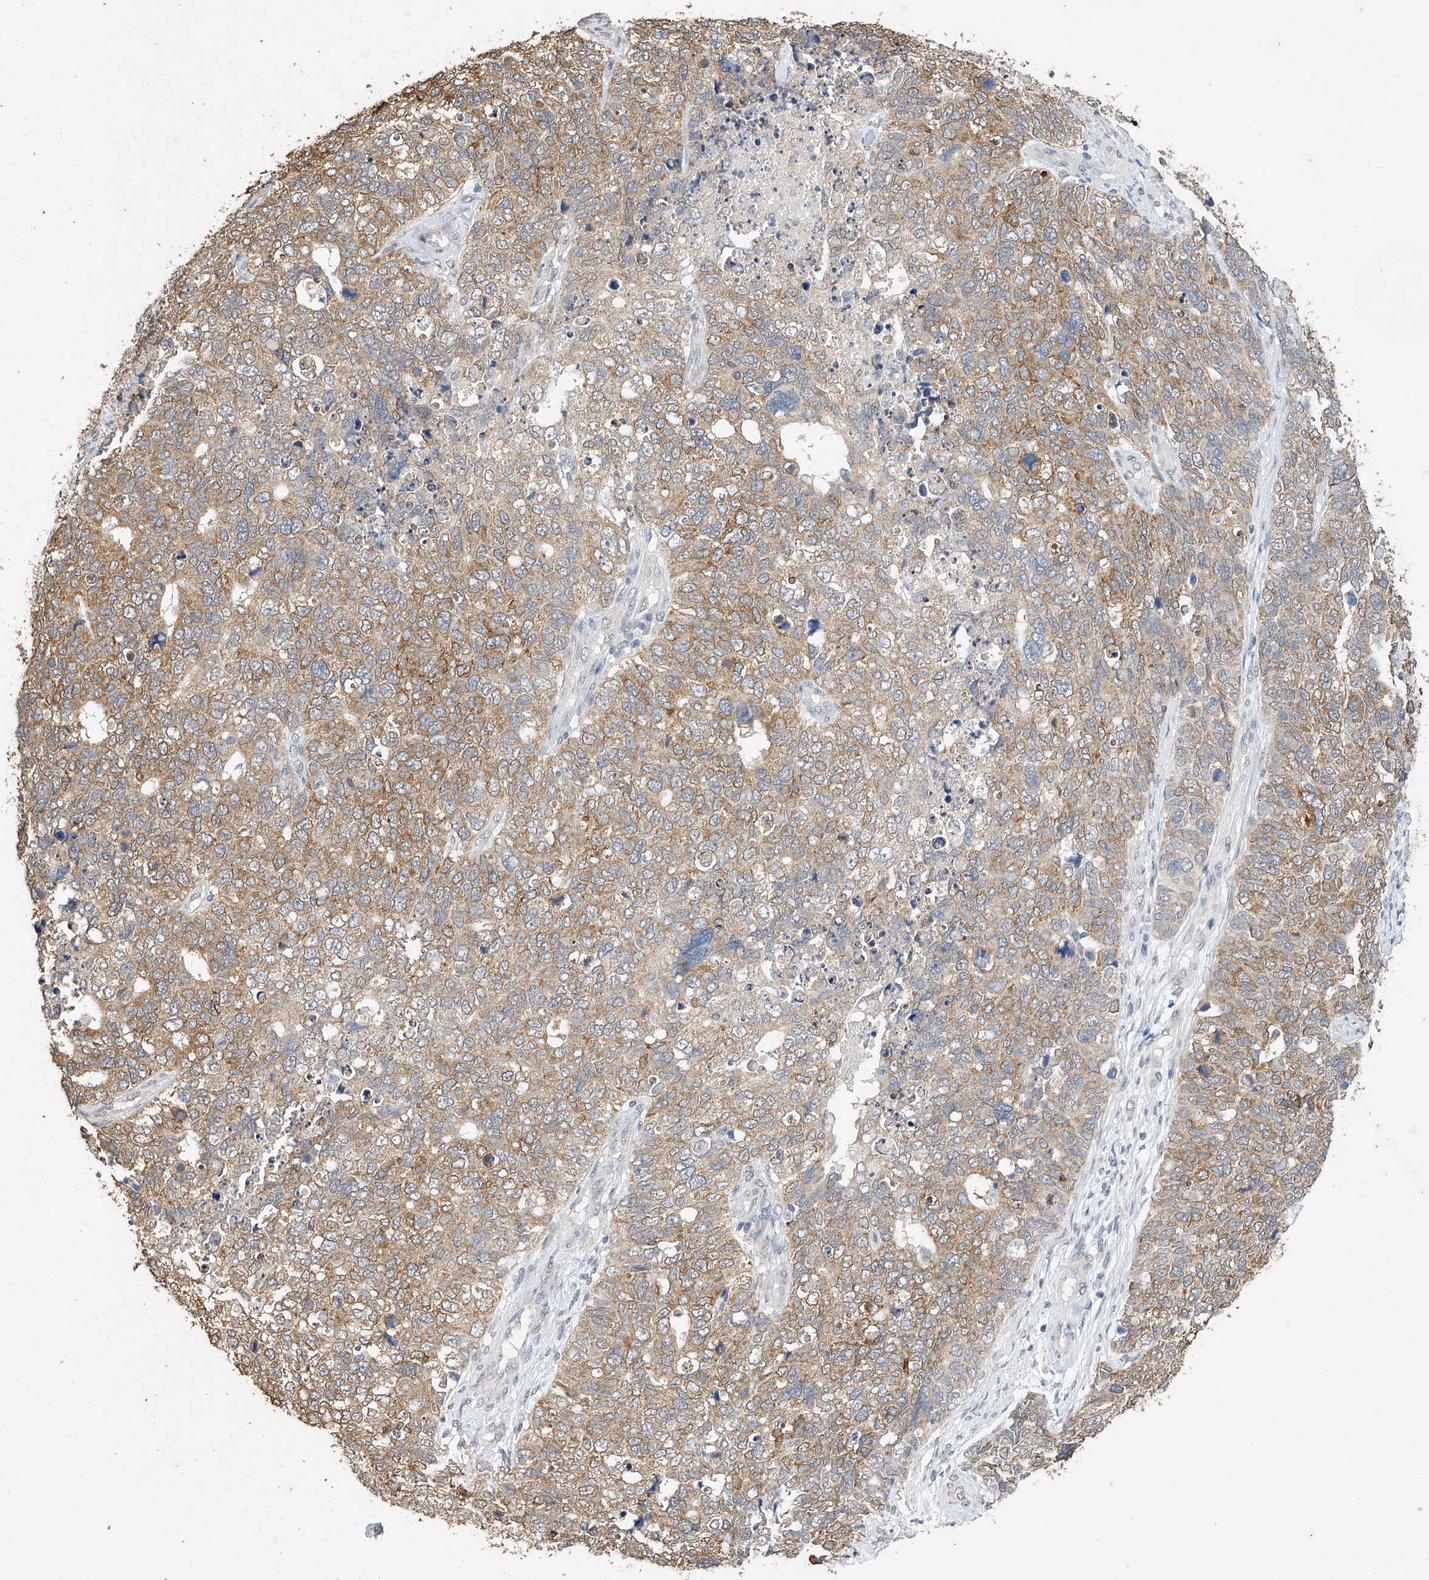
{"staining": {"intensity": "moderate", "quantity": ">75%", "location": "cytoplasmic/membranous"}, "tissue": "cervical cancer", "cell_type": "Tumor cells", "image_type": "cancer", "snomed": [{"axis": "morphology", "description": "Squamous cell carcinoma, NOS"}, {"axis": "topography", "description": "Cervix"}], "caption": "A micrograph of squamous cell carcinoma (cervical) stained for a protein displays moderate cytoplasmic/membranous brown staining in tumor cells.", "gene": "CERS4", "patient": {"sex": "female", "age": 63}}